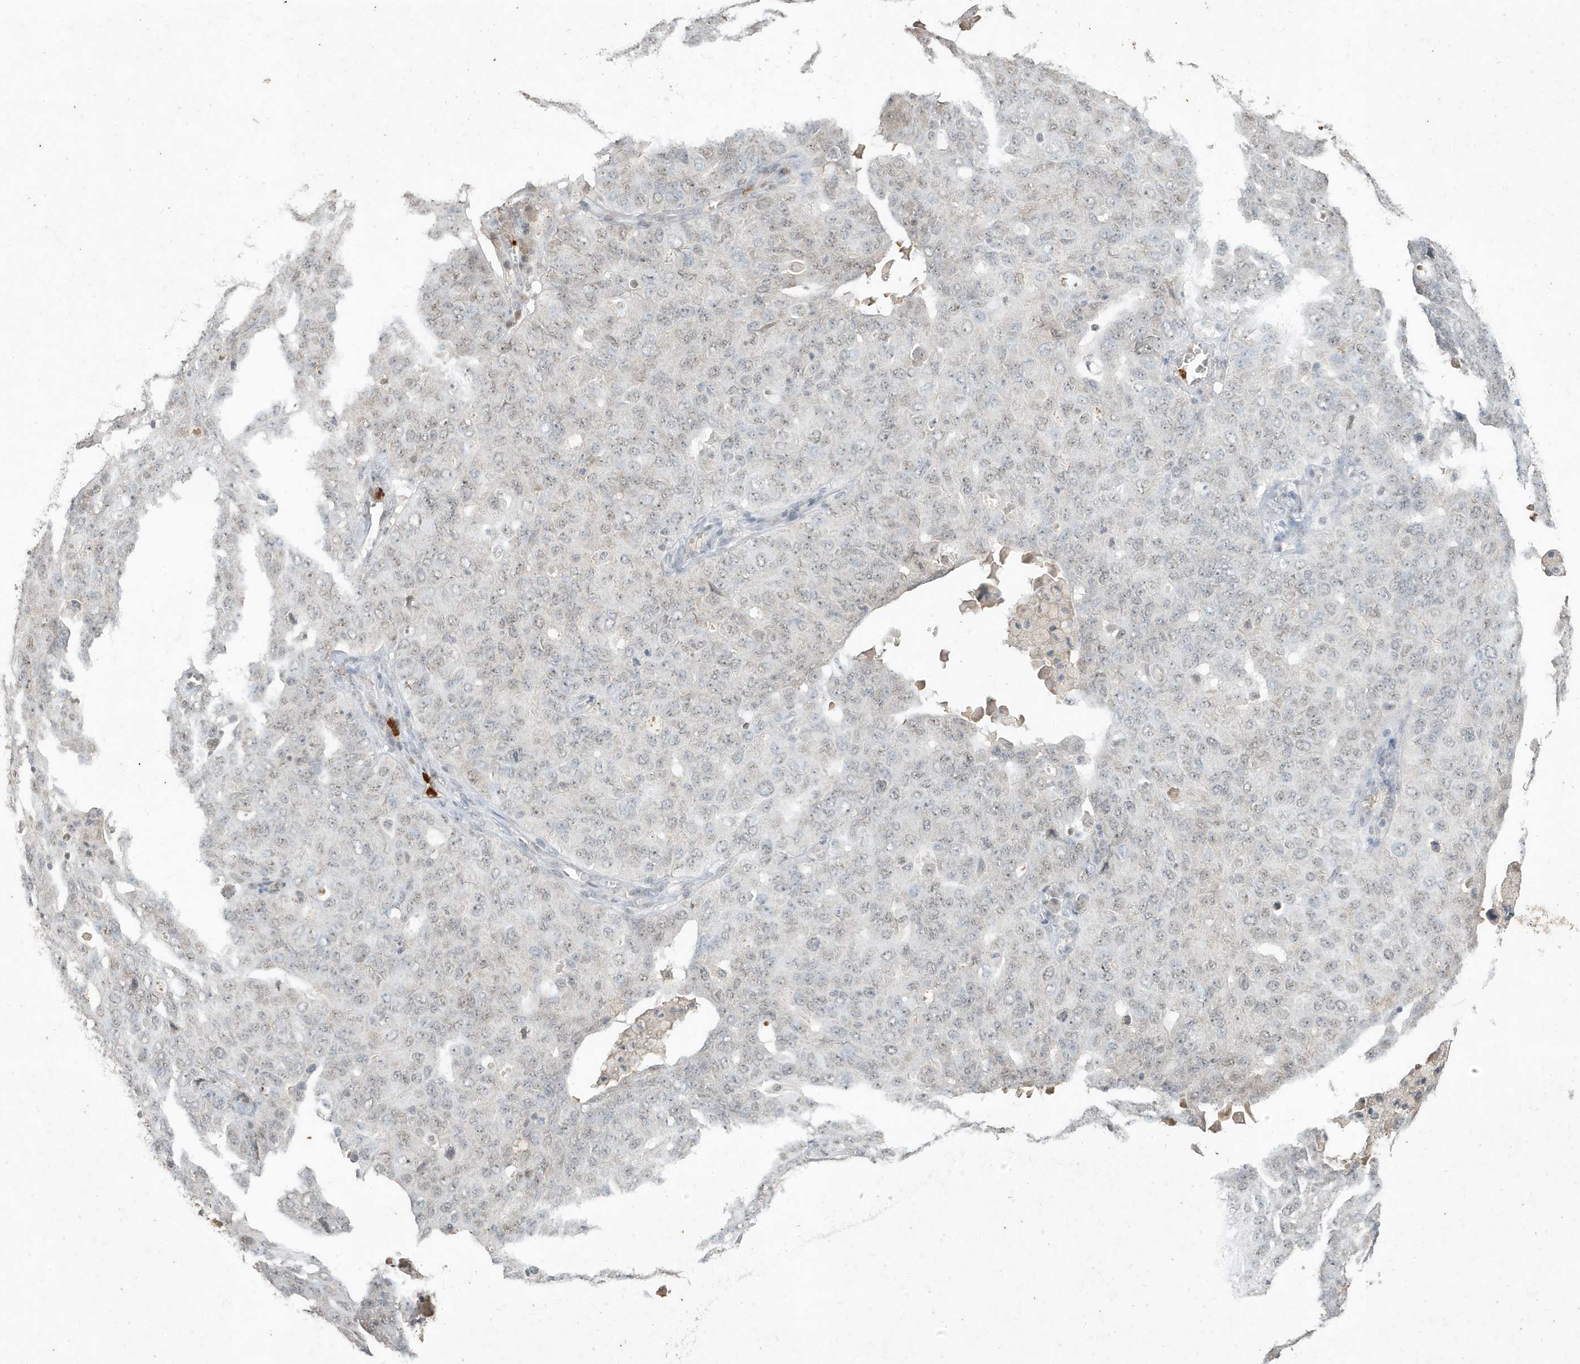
{"staining": {"intensity": "negative", "quantity": "none", "location": "none"}, "tissue": "ovarian cancer", "cell_type": "Tumor cells", "image_type": "cancer", "snomed": [{"axis": "morphology", "description": "Carcinoma, endometroid"}, {"axis": "topography", "description": "Ovary"}], "caption": "A histopathology image of human ovarian cancer (endometroid carcinoma) is negative for staining in tumor cells.", "gene": "DEFA1", "patient": {"sex": "female", "age": 62}}